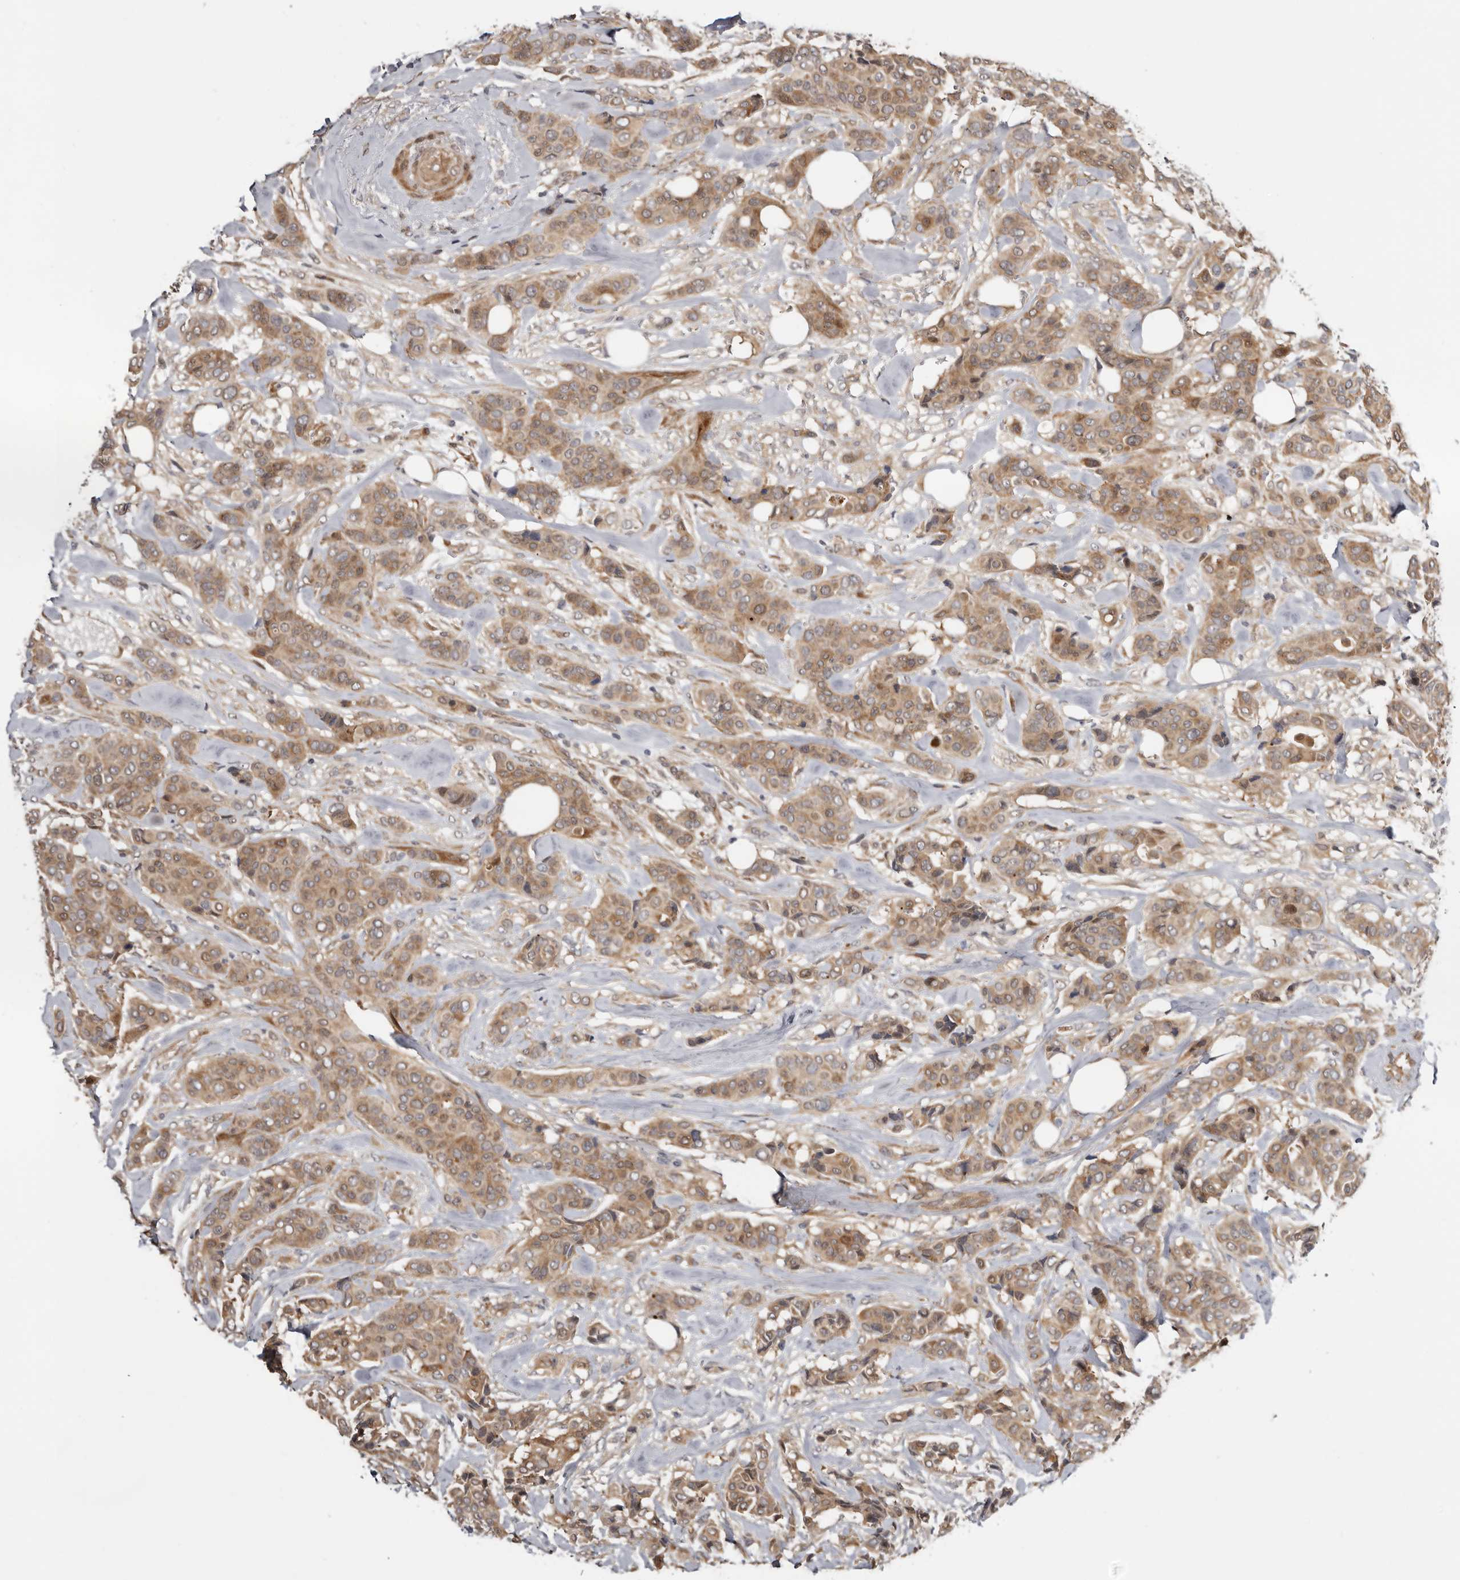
{"staining": {"intensity": "moderate", "quantity": ">75%", "location": "cytoplasmic/membranous"}, "tissue": "breast cancer", "cell_type": "Tumor cells", "image_type": "cancer", "snomed": [{"axis": "morphology", "description": "Lobular carcinoma"}, {"axis": "topography", "description": "Breast"}], "caption": "Immunohistochemistry staining of breast cancer (lobular carcinoma), which shows medium levels of moderate cytoplasmic/membranous positivity in about >75% of tumor cells indicating moderate cytoplasmic/membranous protein expression. The staining was performed using DAB (brown) for protein detection and nuclei were counterstained in hematoxylin (blue).", "gene": "SBDS", "patient": {"sex": "female", "age": 51}}